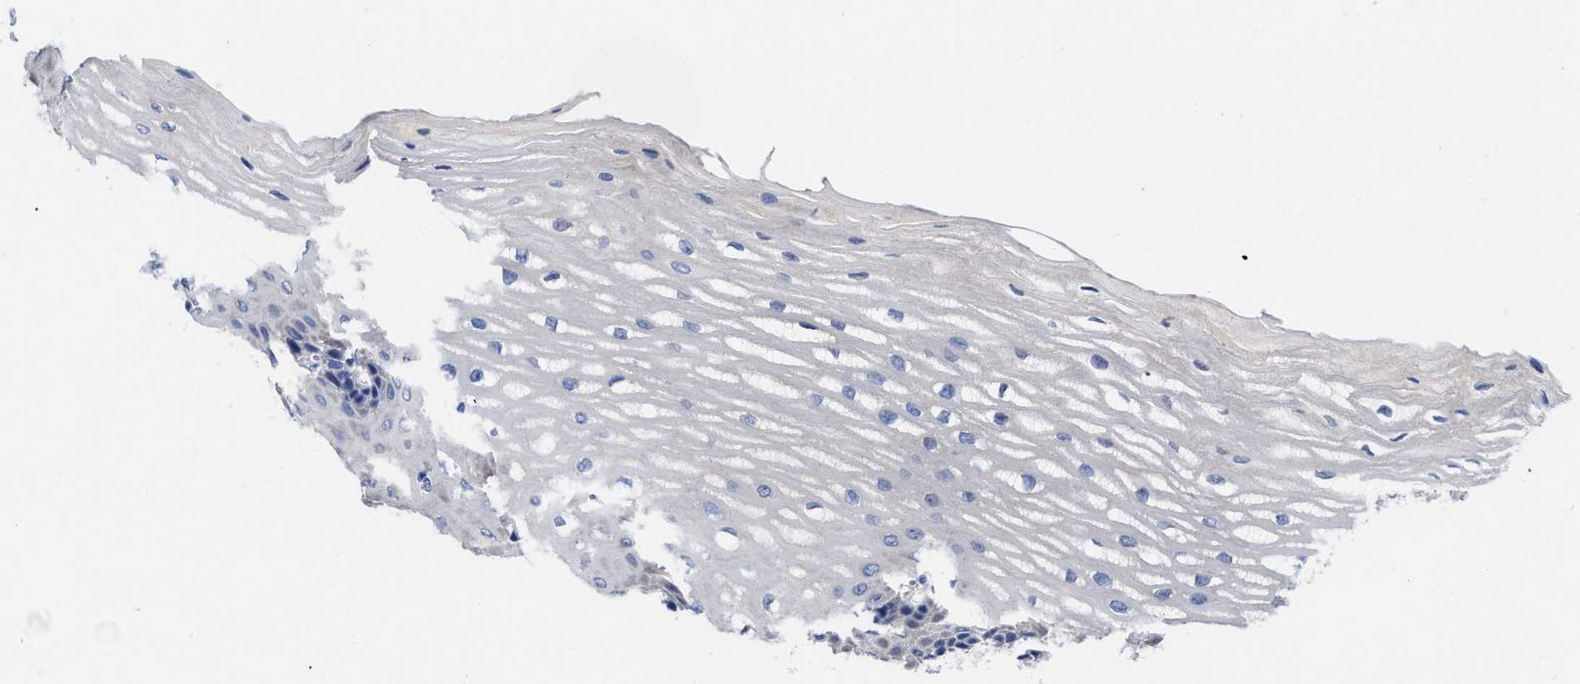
{"staining": {"intensity": "weak", "quantity": "<25%", "location": "cytoplasmic/membranous"}, "tissue": "esophagus", "cell_type": "Squamous epithelial cells", "image_type": "normal", "snomed": [{"axis": "morphology", "description": "Normal tissue, NOS"}, {"axis": "topography", "description": "Esophagus"}], "caption": "Unremarkable esophagus was stained to show a protein in brown. There is no significant expression in squamous epithelial cells.", "gene": "RBKS", "patient": {"sex": "male", "age": 54}}